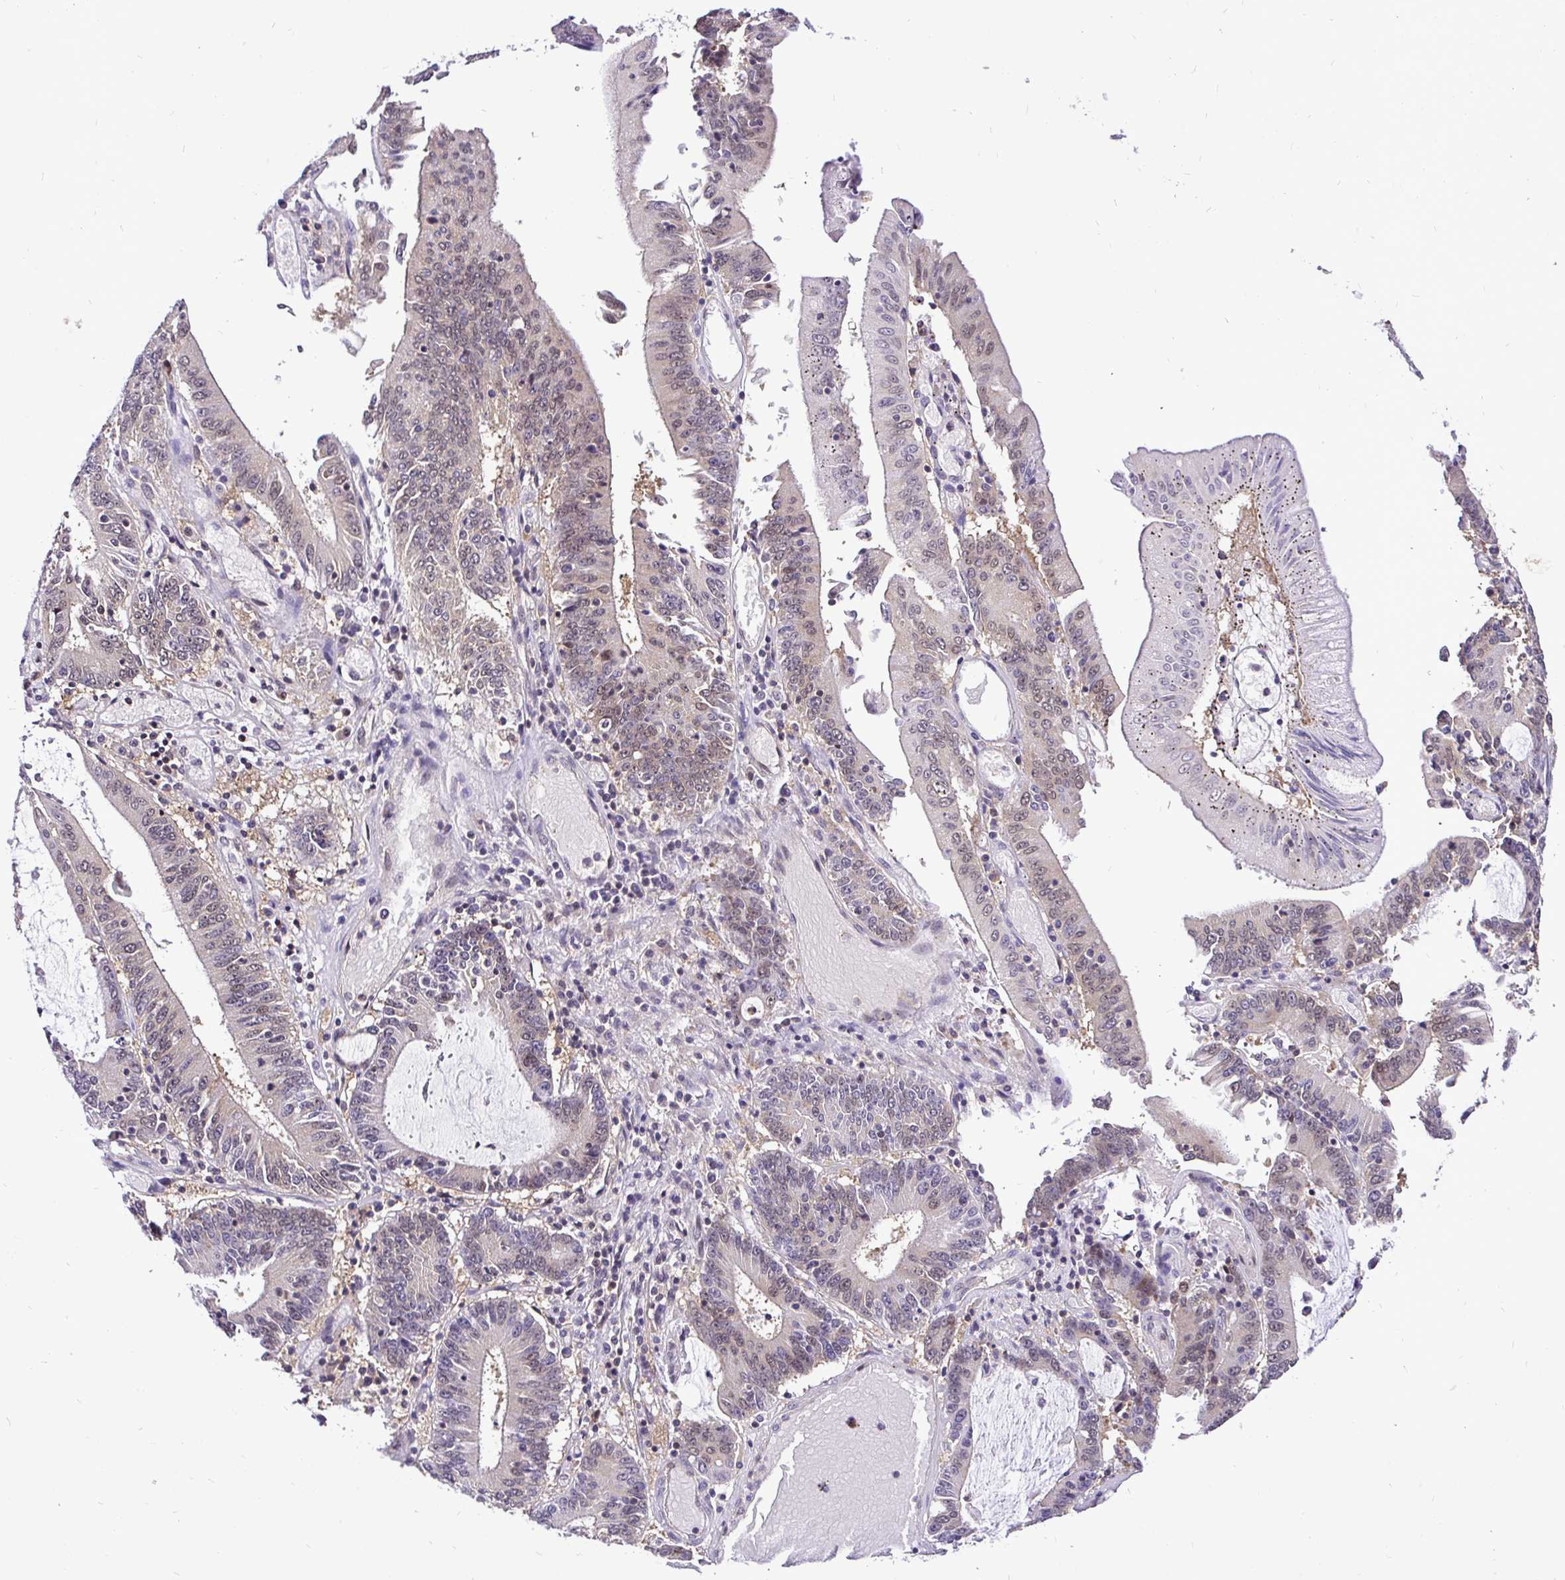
{"staining": {"intensity": "weak", "quantity": "<25%", "location": "nuclear"}, "tissue": "stomach cancer", "cell_type": "Tumor cells", "image_type": "cancer", "snomed": [{"axis": "morphology", "description": "Adenocarcinoma, NOS"}, {"axis": "topography", "description": "Stomach, upper"}], "caption": "This is a histopathology image of immunohistochemistry (IHC) staining of adenocarcinoma (stomach), which shows no positivity in tumor cells.", "gene": "UBE2M", "patient": {"sex": "male", "age": 68}}